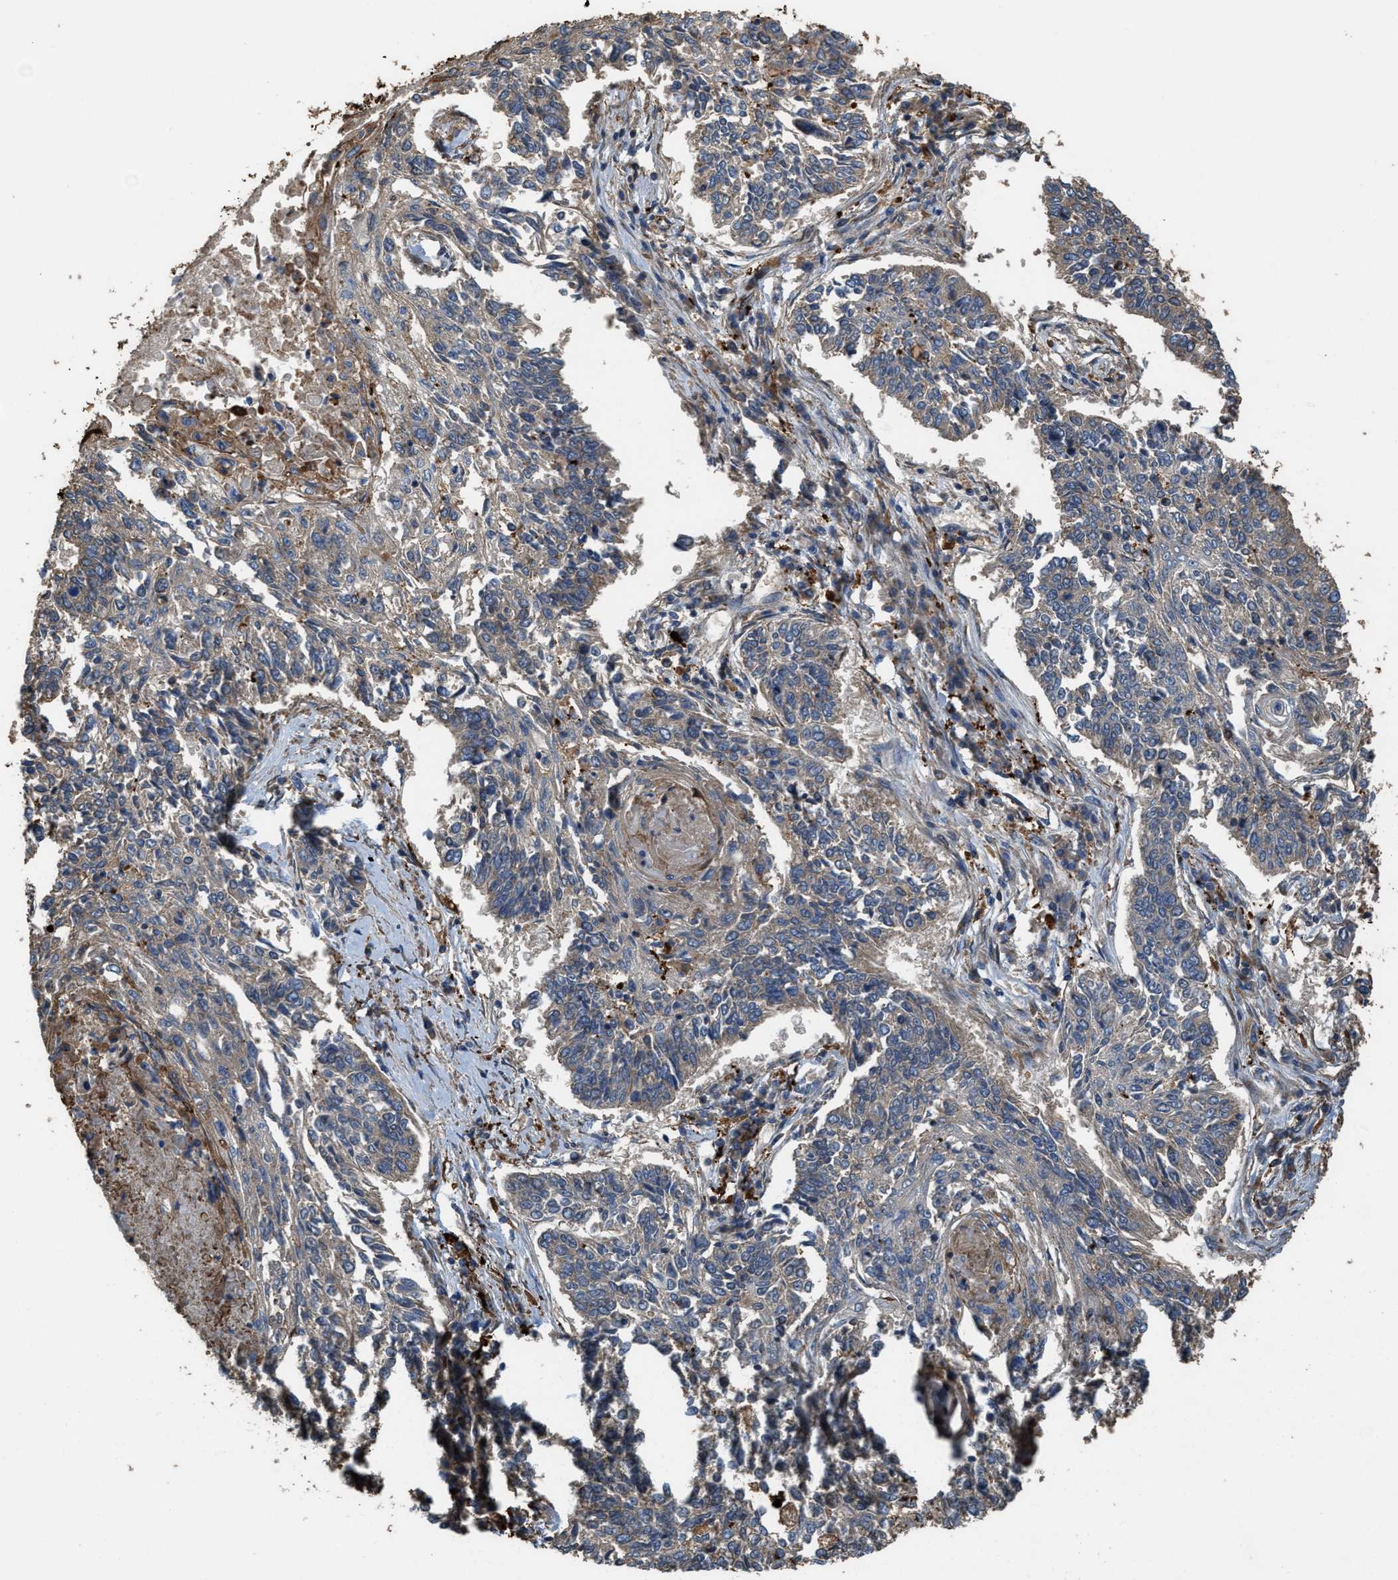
{"staining": {"intensity": "weak", "quantity": "25%-75%", "location": "cytoplasmic/membranous"}, "tissue": "lung cancer", "cell_type": "Tumor cells", "image_type": "cancer", "snomed": [{"axis": "morphology", "description": "Normal tissue, NOS"}, {"axis": "morphology", "description": "Squamous cell carcinoma, NOS"}, {"axis": "topography", "description": "Cartilage tissue"}, {"axis": "topography", "description": "Bronchus"}, {"axis": "topography", "description": "Lung"}], "caption": "Human lung squamous cell carcinoma stained with a protein marker displays weak staining in tumor cells.", "gene": "ATIC", "patient": {"sex": "female", "age": 49}}